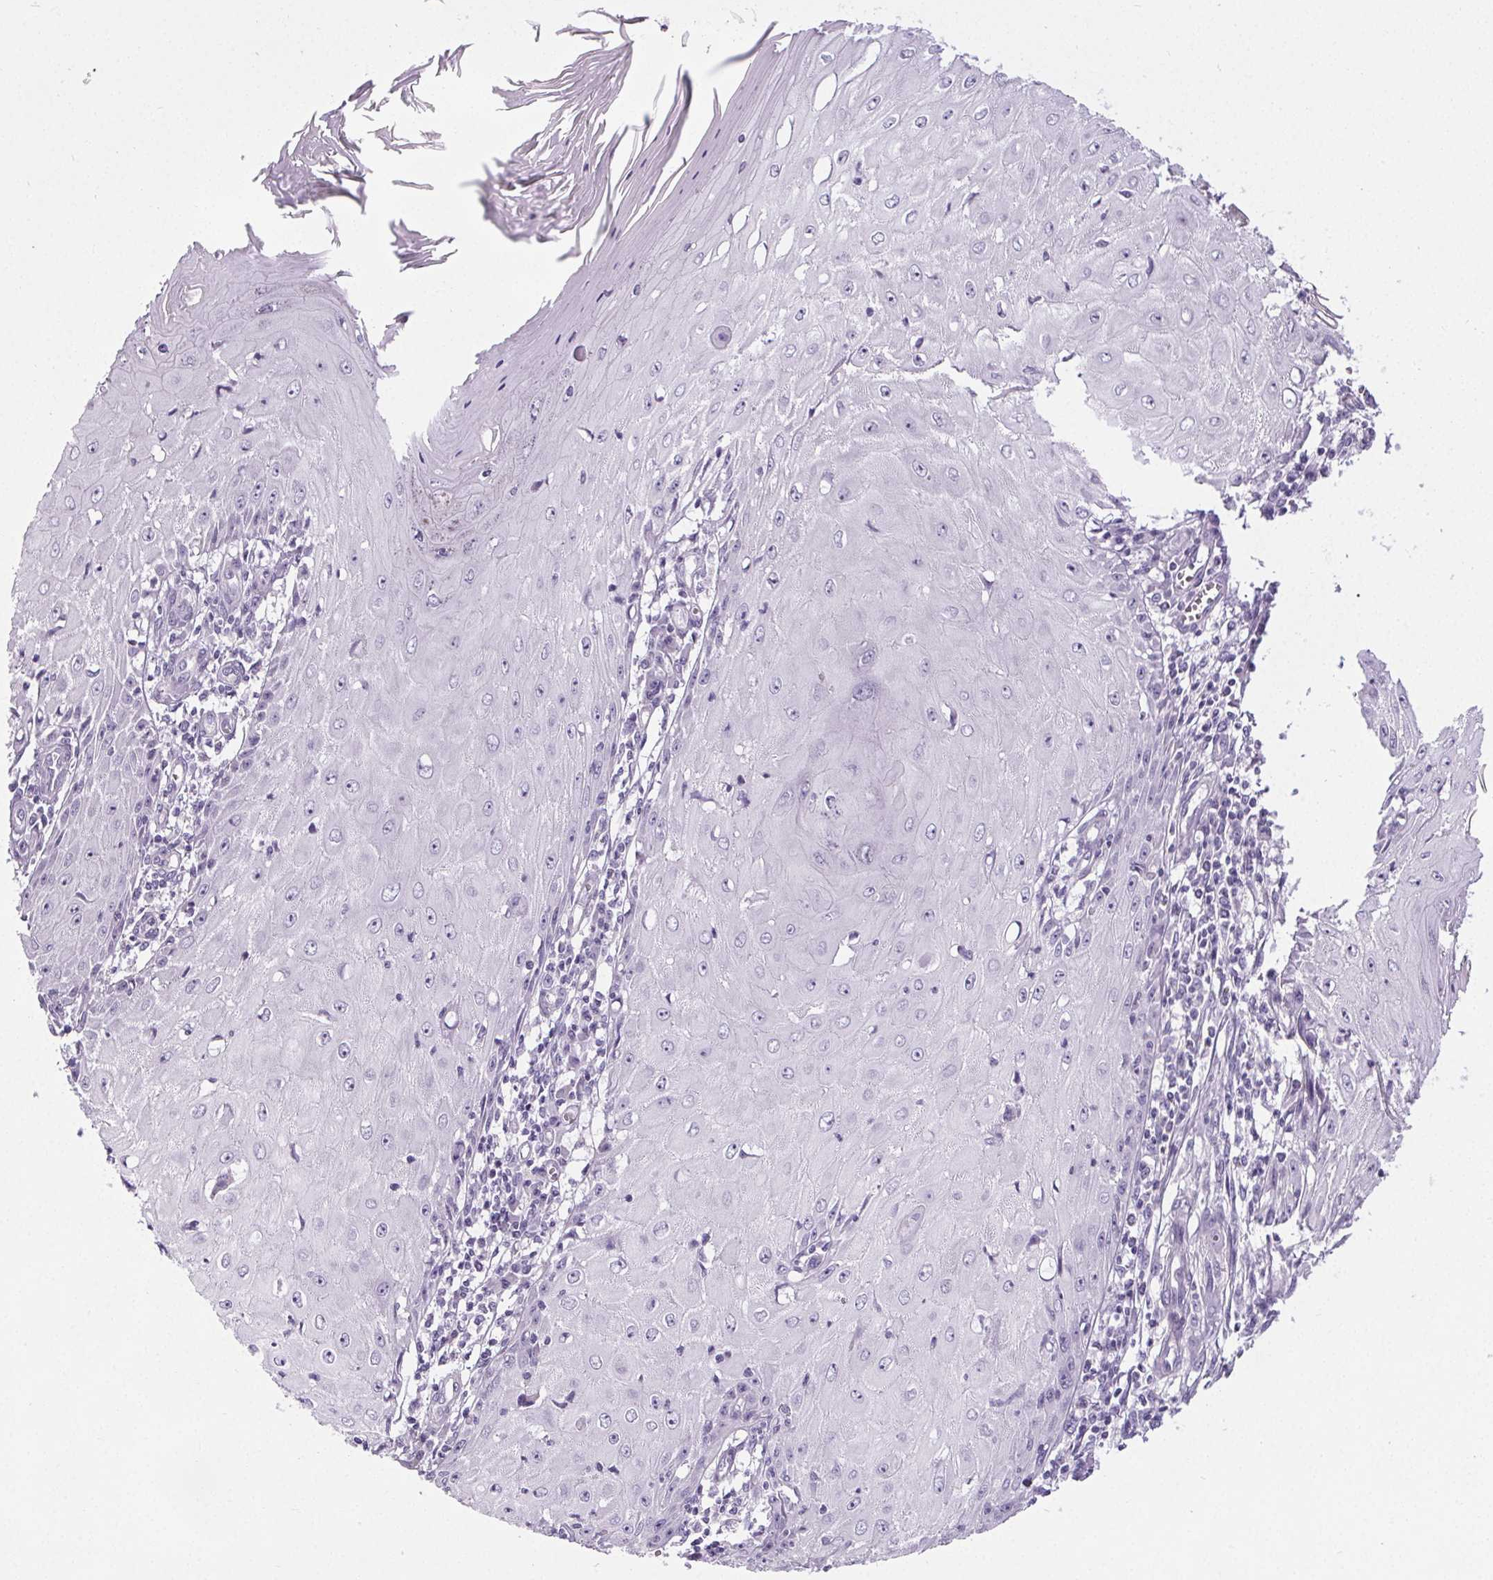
{"staining": {"intensity": "negative", "quantity": "none", "location": "none"}, "tissue": "skin cancer", "cell_type": "Tumor cells", "image_type": "cancer", "snomed": [{"axis": "morphology", "description": "Squamous cell carcinoma, NOS"}, {"axis": "topography", "description": "Skin"}], "caption": "Tumor cells are negative for brown protein staining in skin cancer.", "gene": "ELAVL2", "patient": {"sex": "female", "age": 73}}